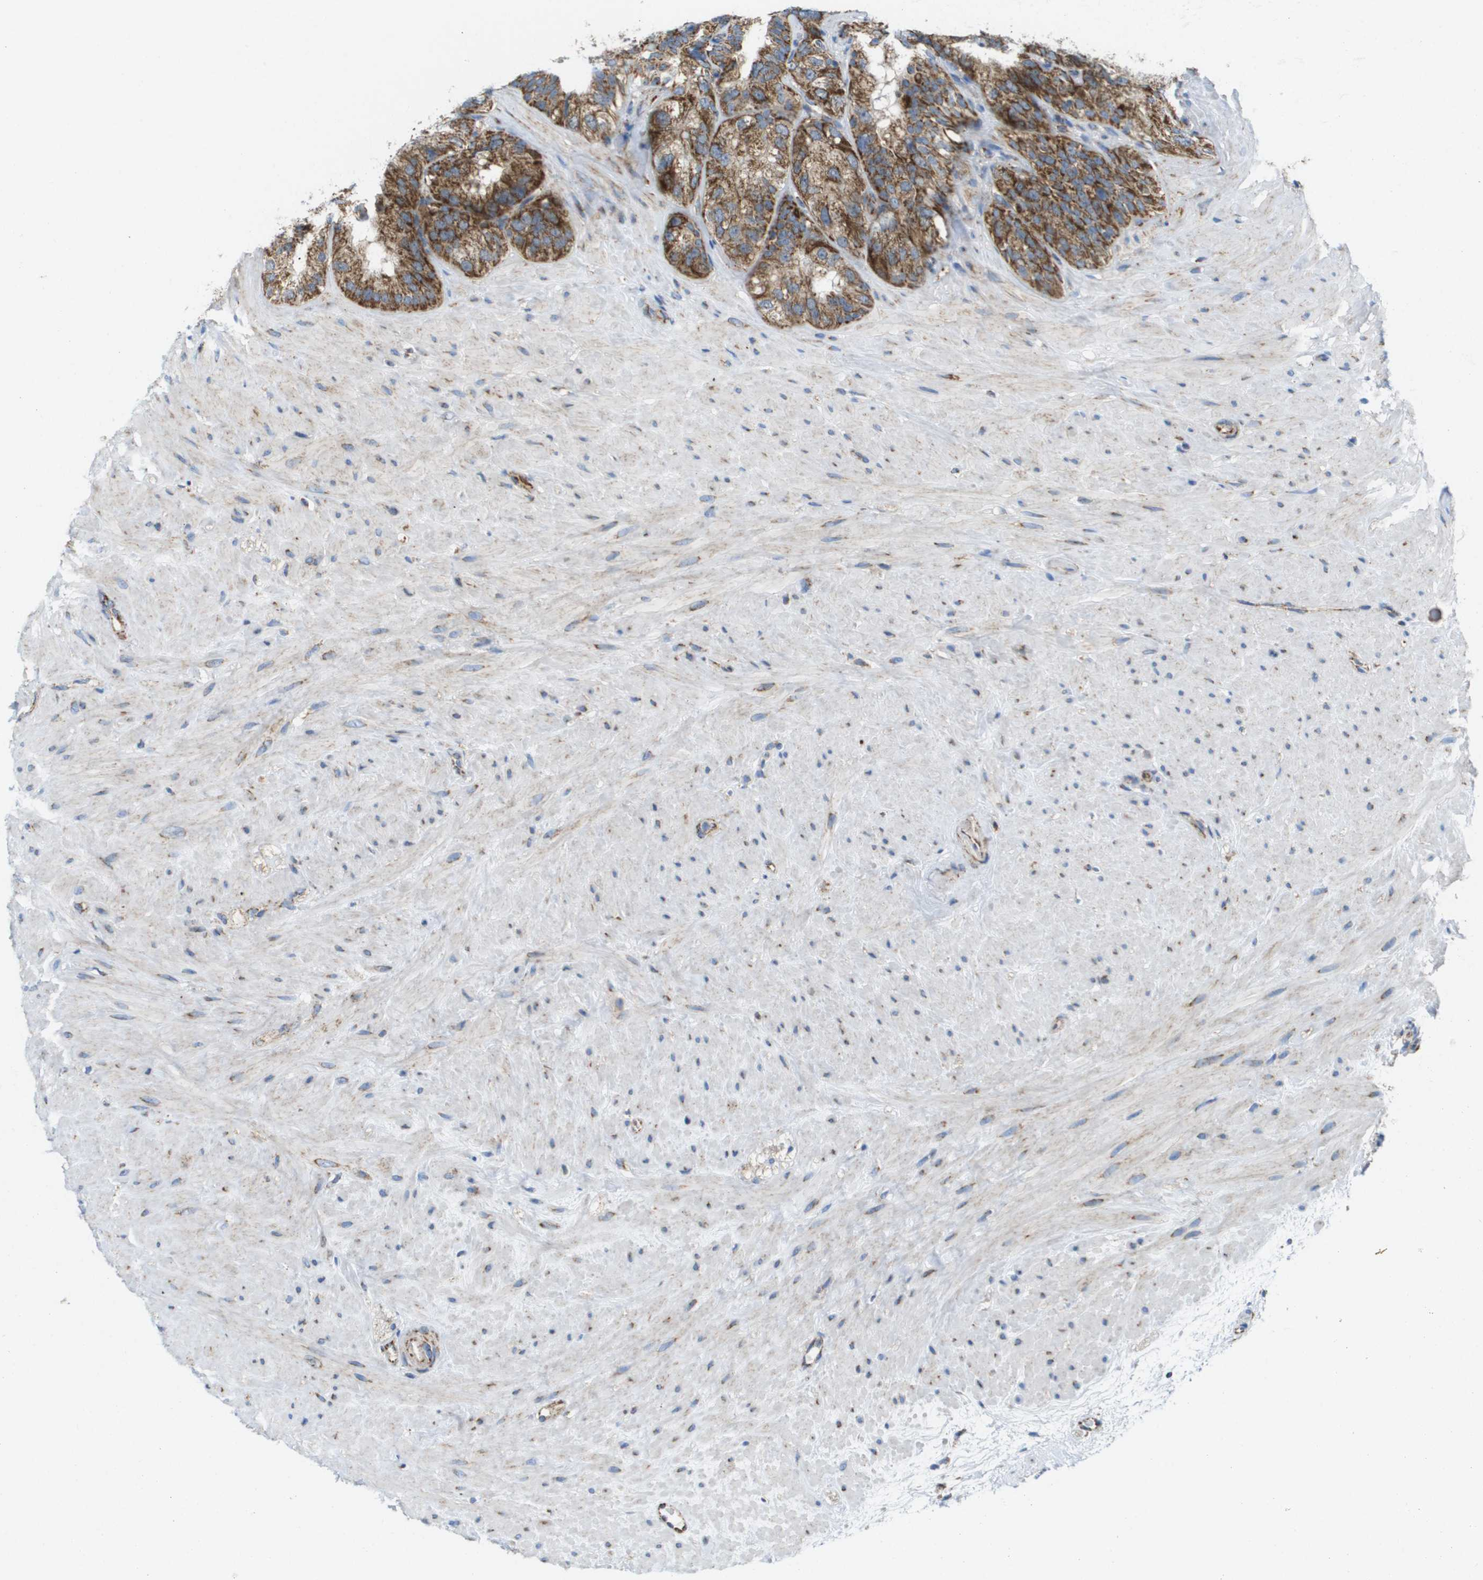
{"staining": {"intensity": "strong", "quantity": ">75%", "location": "cytoplasmic/membranous"}, "tissue": "seminal vesicle", "cell_type": "Glandular cells", "image_type": "normal", "snomed": [{"axis": "morphology", "description": "Normal tissue, NOS"}, {"axis": "topography", "description": "Seminal veicle"}], "caption": "An immunohistochemistry (IHC) histopathology image of benign tissue is shown. Protein staining in brown labels strong cytoplasmic/membranous positivity in seminal vesicle within glandular cells. (brown staining indicates protein expression, while blue staining denotes nuclei).", "gene": "FIS1", "patient": {"sex": "male", "age": 68}}